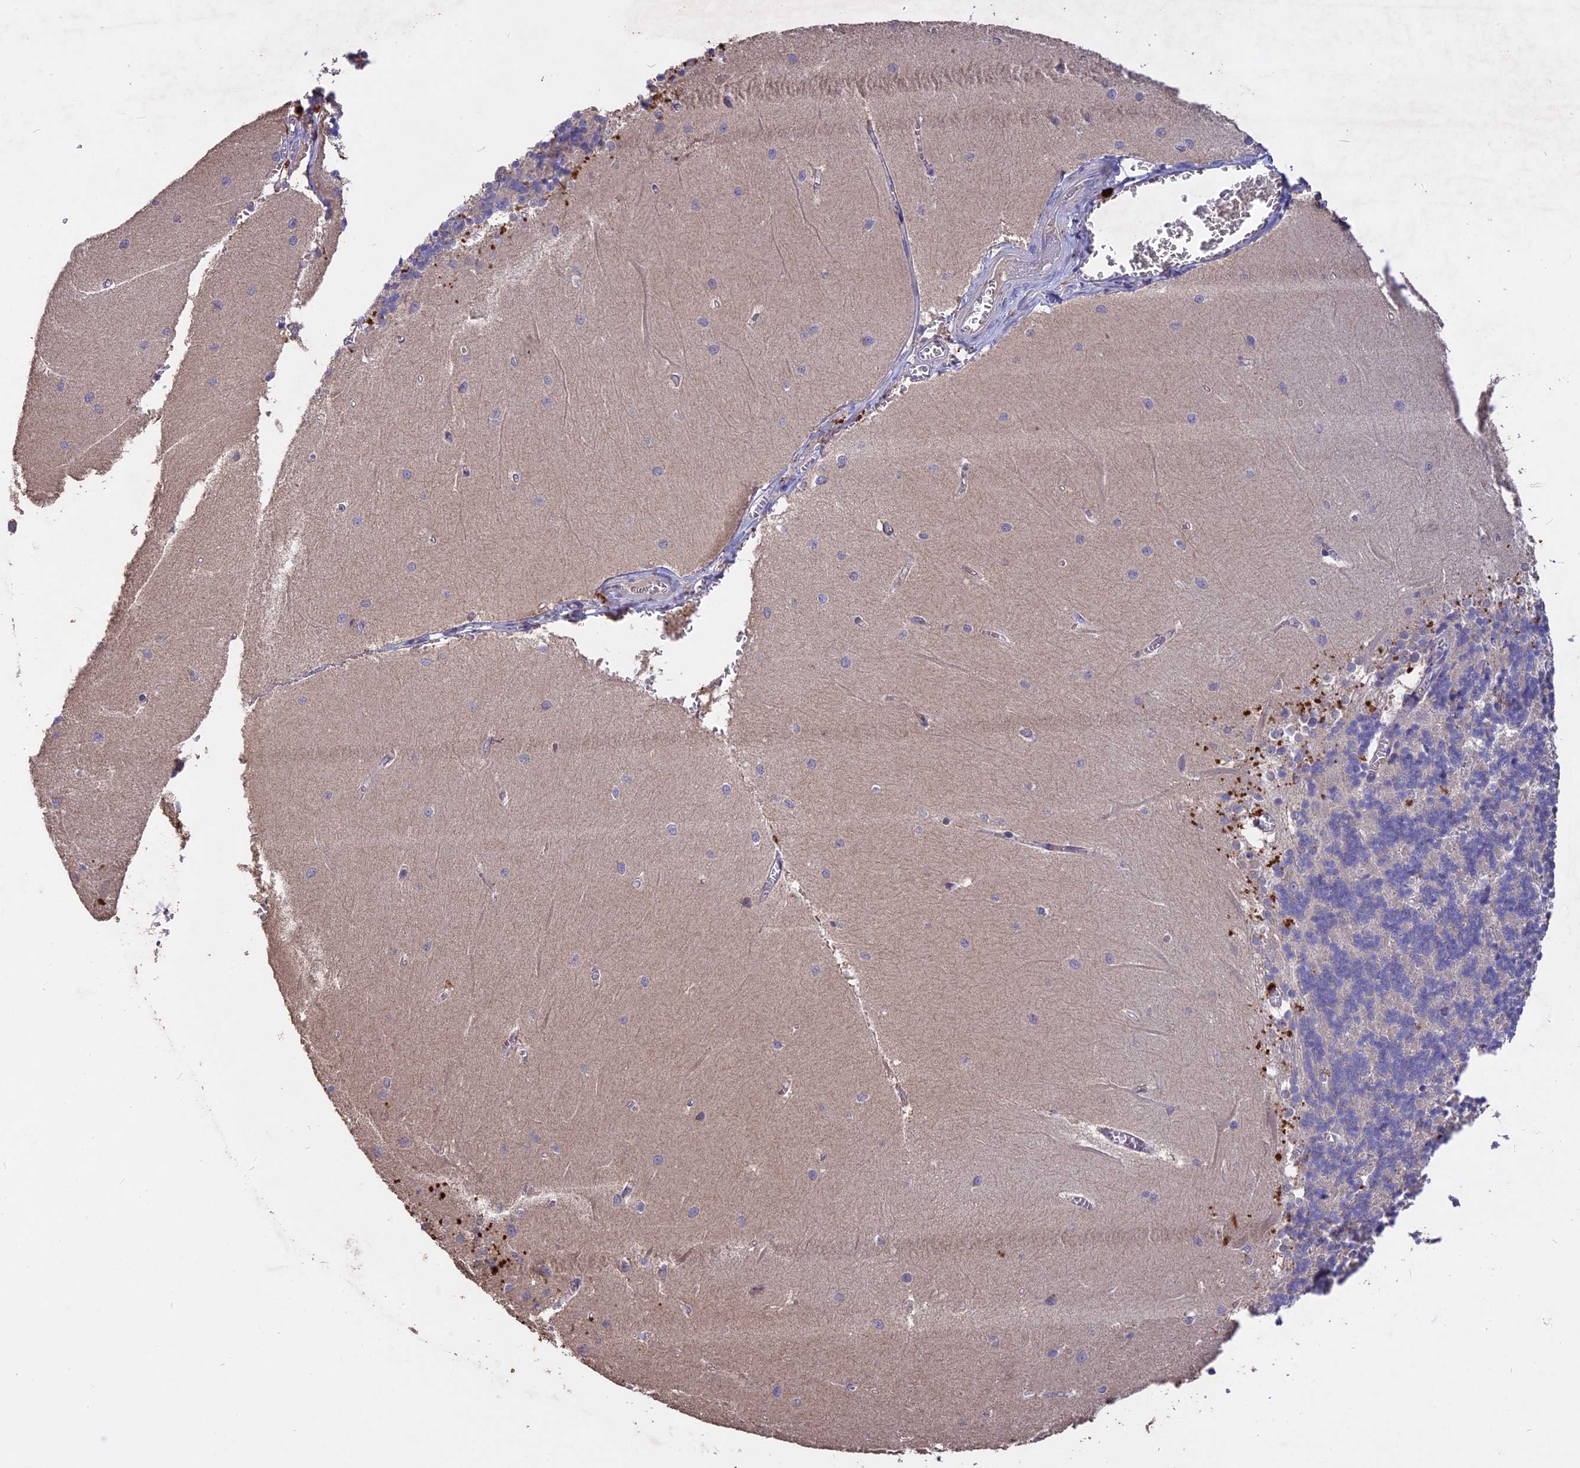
{"staining": {"intensity": "negative", "quantity": "none", "location": "none"}, "tissue": "cerebellum", "cell_type": "Cells in granular layer", "image_type": "normal", "snomed": [{"axis": "morphology", "description": "Normal tissue, NOS"}, {"axis": "topography", "description": "Cerebellum"}], "caption": "Human cerebellum stained for a protein using immunohistochemistry reveals no expression in cells in granular layer.", "gene": "SLC26A4", "patient": {"sex": "male", "age": 37}}